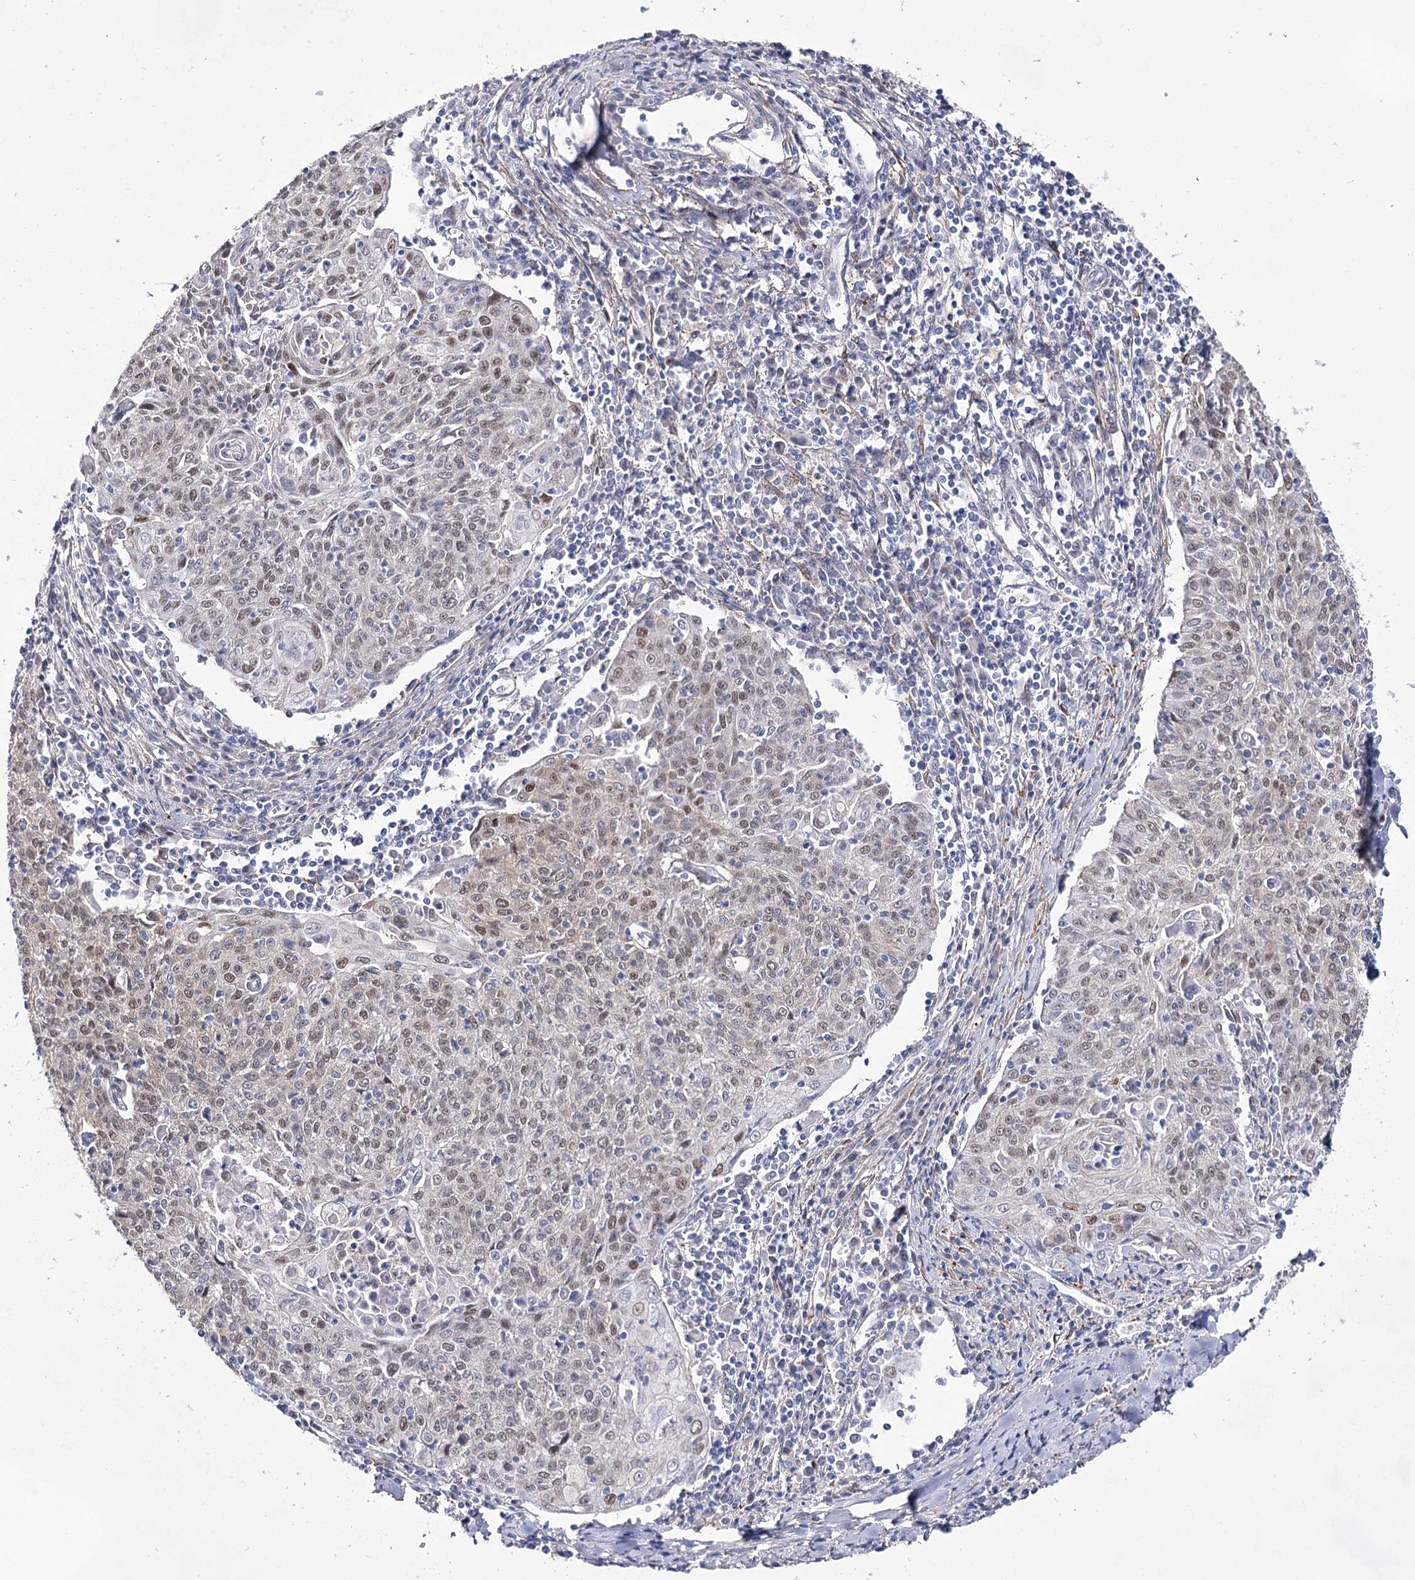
{"staining": {"intensity": "moderate", "quantity": "<25%", "location": "nuclear"}, "tissue": "cervical cancer", "cell_type": "Tumor cells", "image_type": "cancer", "snomed": [{"axis": "morphology", "description": "Squamous cell carcinoma, NOS"}, {"axis": "topography", "description": "Cervix"}], "caption": "Immunohistochemical staining of cervical cancer demonstrates moderate nuclear protein expression in approximately <25% of tumor cells.", "gene": "UGDH", "patient": {"sex": "female", "age": 48}}